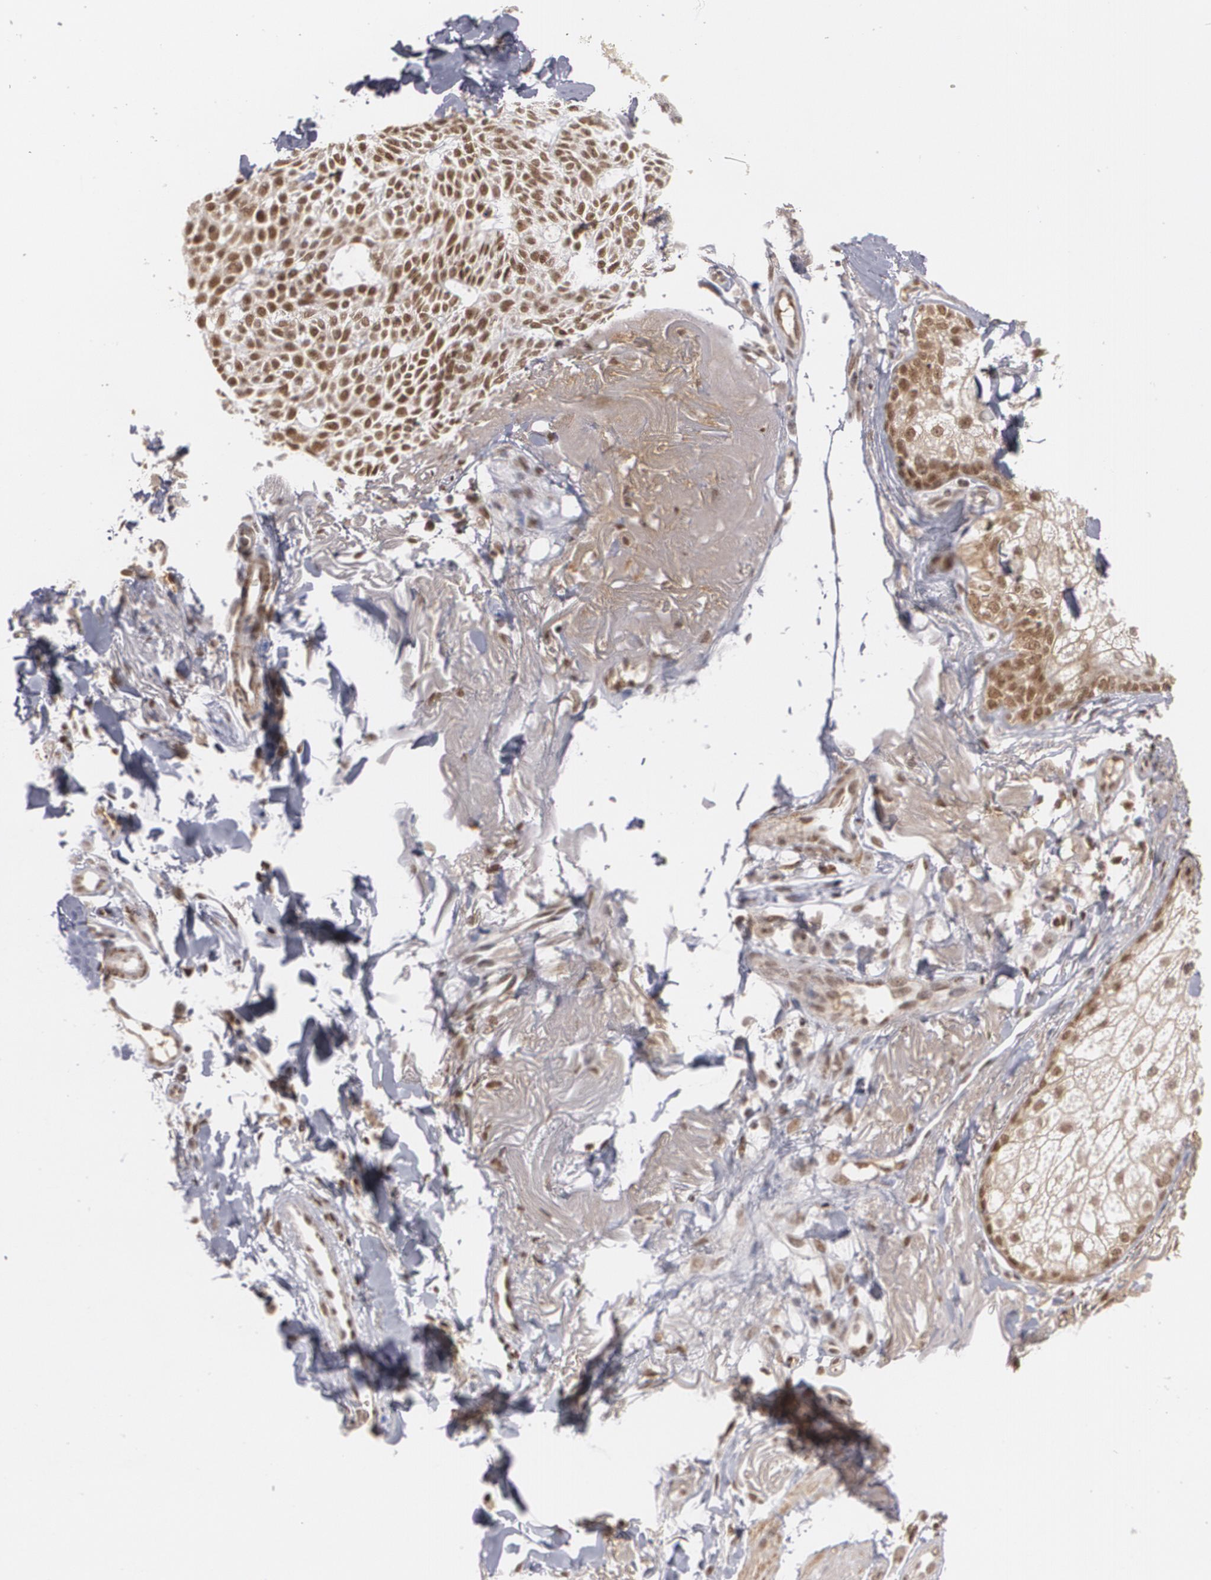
{"staining": {"intensity": "moderate", "quantity": ">75%", "location": "nuclear"}, "tissue": "skin cancer", "cell_type": "Tumor cells", "image_type": "cancer", "snomed": [{"axis": "morphology", "description": "Basal cell carcinoma"}, {"axis": "topography", "description": "Skin"}], "caption": "About >75% of tumor cells in human skin cancer (basal cell carcinoma) exhibit moderate nuclear protein expression as visualized by brown immunohistochemical staining.", "gene": "ZNF234", "patient": {"sex": "male", "age": 74}}